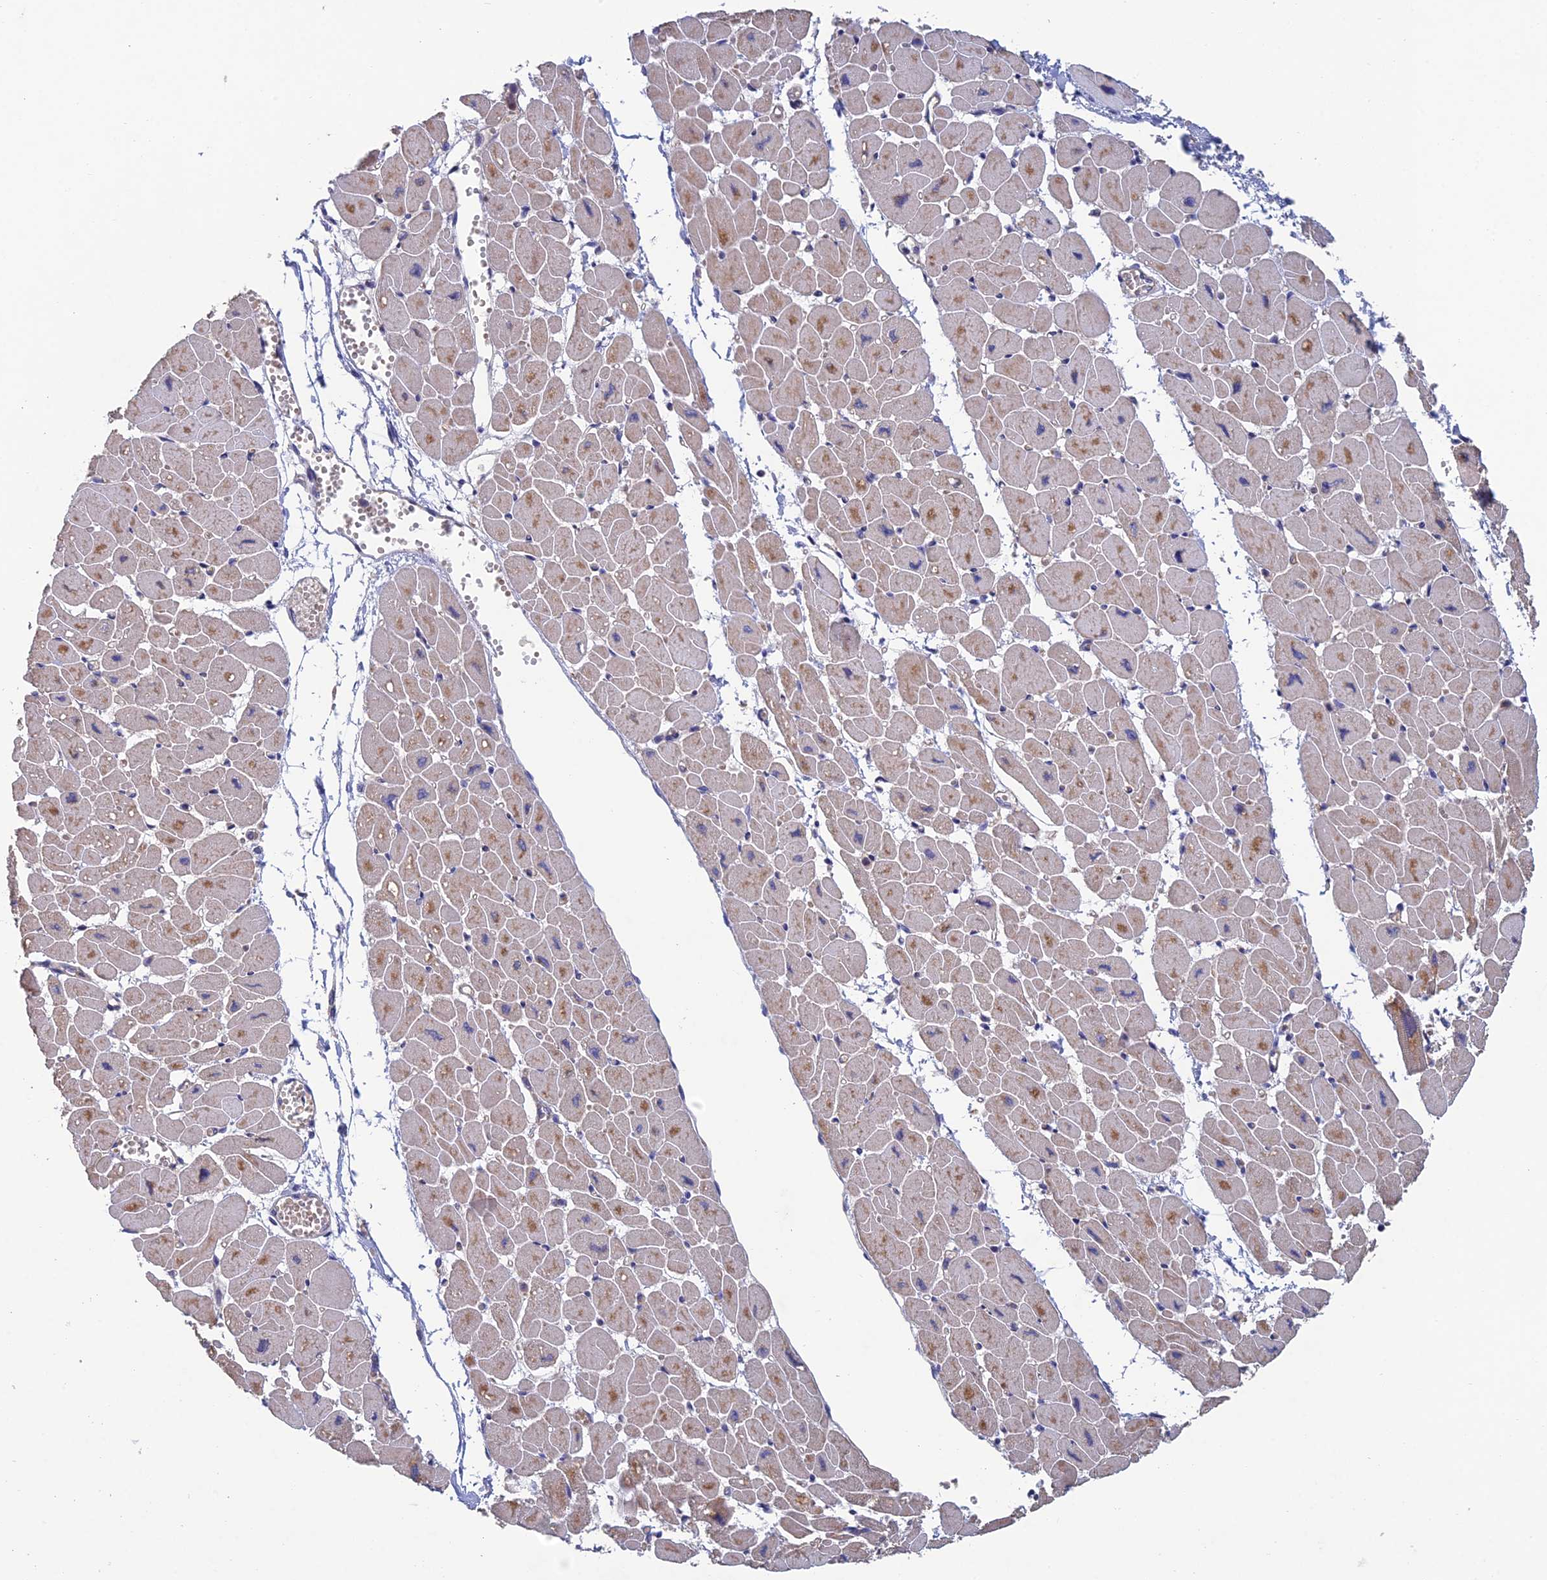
{"staining": {"intensity": "moderate", "quantity": "25%-75%", "location": "cytoplasmic/membranous"}, "tissue": "heart muscle", "cell_type": "Cardiomyocytes", "image_type": "normal", "snomed": [{"axis": "morphology", "description": "Normal tissue, NOS"}, {"axis": "topography", "description": "Heart"}], "caption": "Cardiomyocytes show moderate cytoplasmic/membranous staining in approximately 25%-75% of cells in benign heart muscle.", "gene": "USP37", "patient": {"sex": "female", "age": 54}}